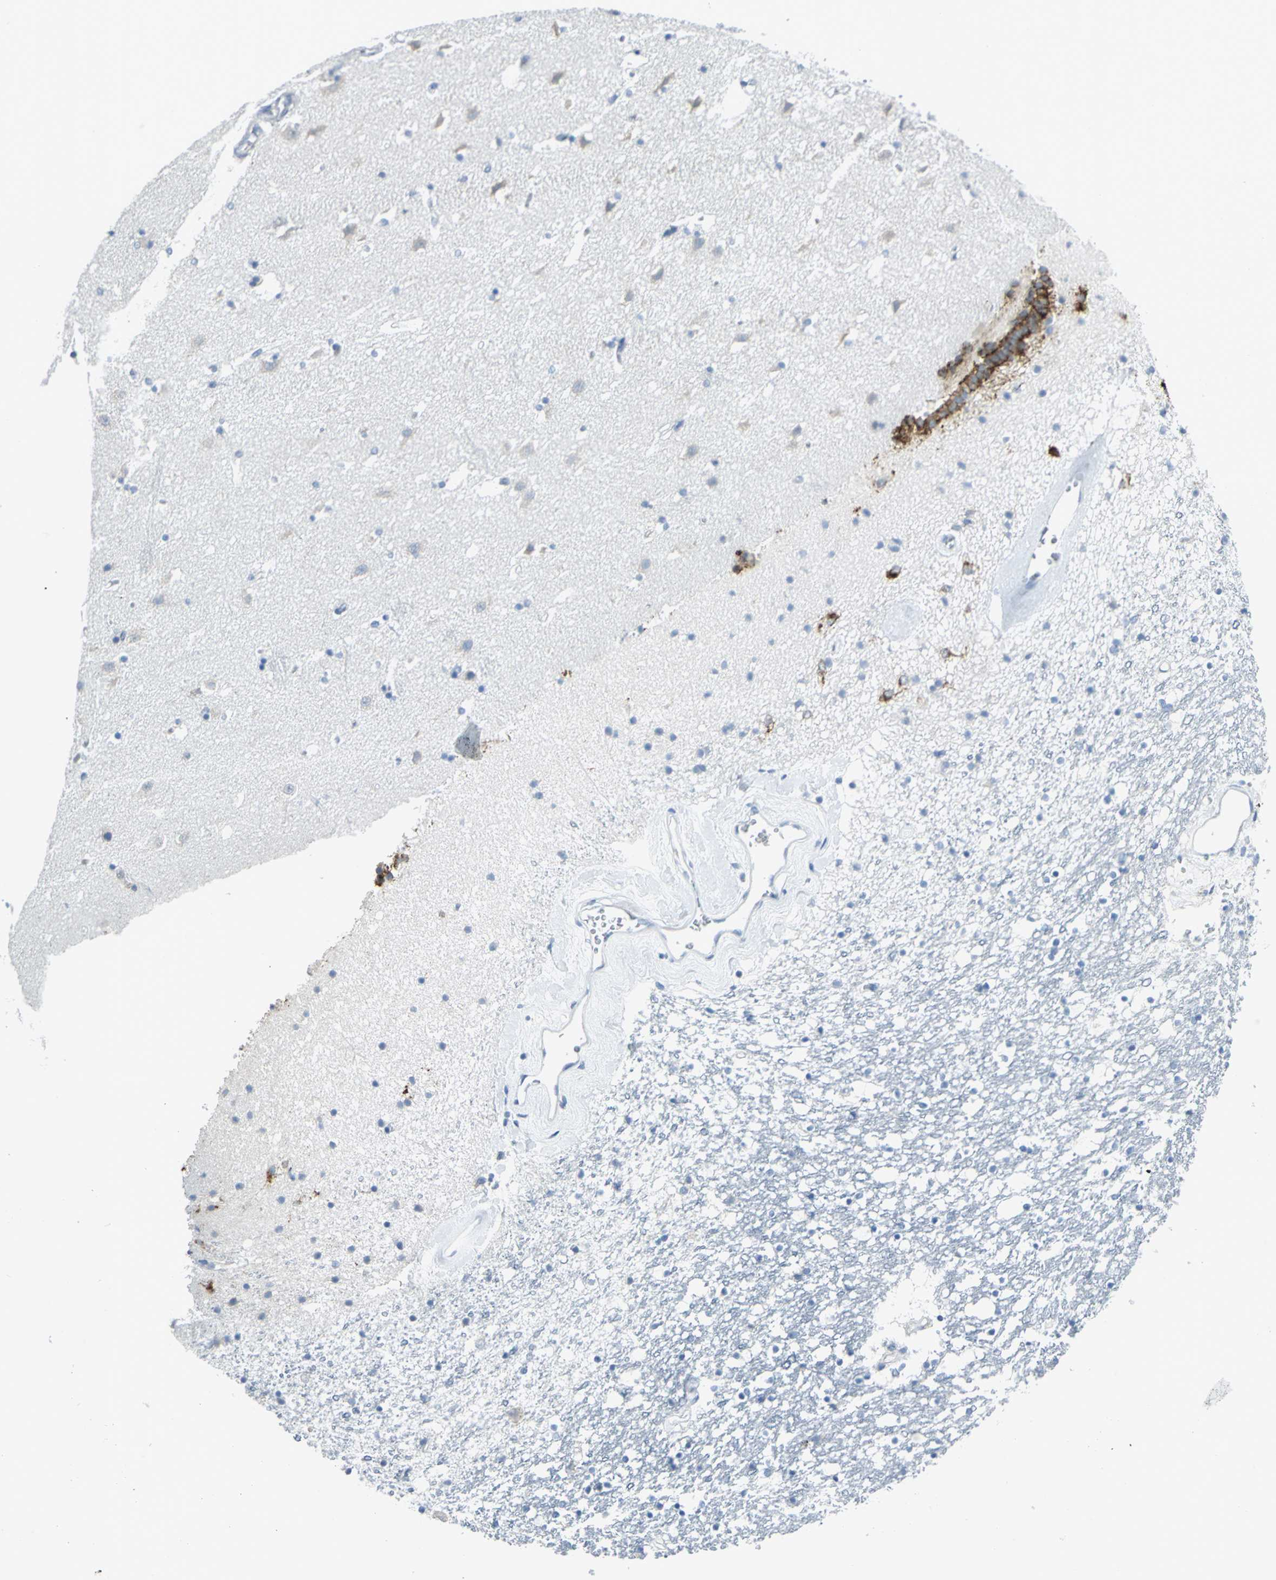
{"staining": {"intensity": "strong", "quantity": "<25%", "location": "cytoplasmic/membranous"}, "tissue": "caudate", "cell_type": "Glial cells", "image_type": "normal", "snomed": [{"axis": "morphology", "description": "Normal tissue, NOS"}, {"axis": "topography", "description": "Lateral ventricle wall"}], "caption": "High-power microscopy captured an immunohistochemistry (IHC) histopathology image of unremarkable caudate, revealing strong cytoplasmic/membranous positivity in about <25% of glial cells. (DAB IHC with brightfield microscopy, high magnification).", "gene": "DNAI2", "patient": {"sex": "male", "age": 45}}